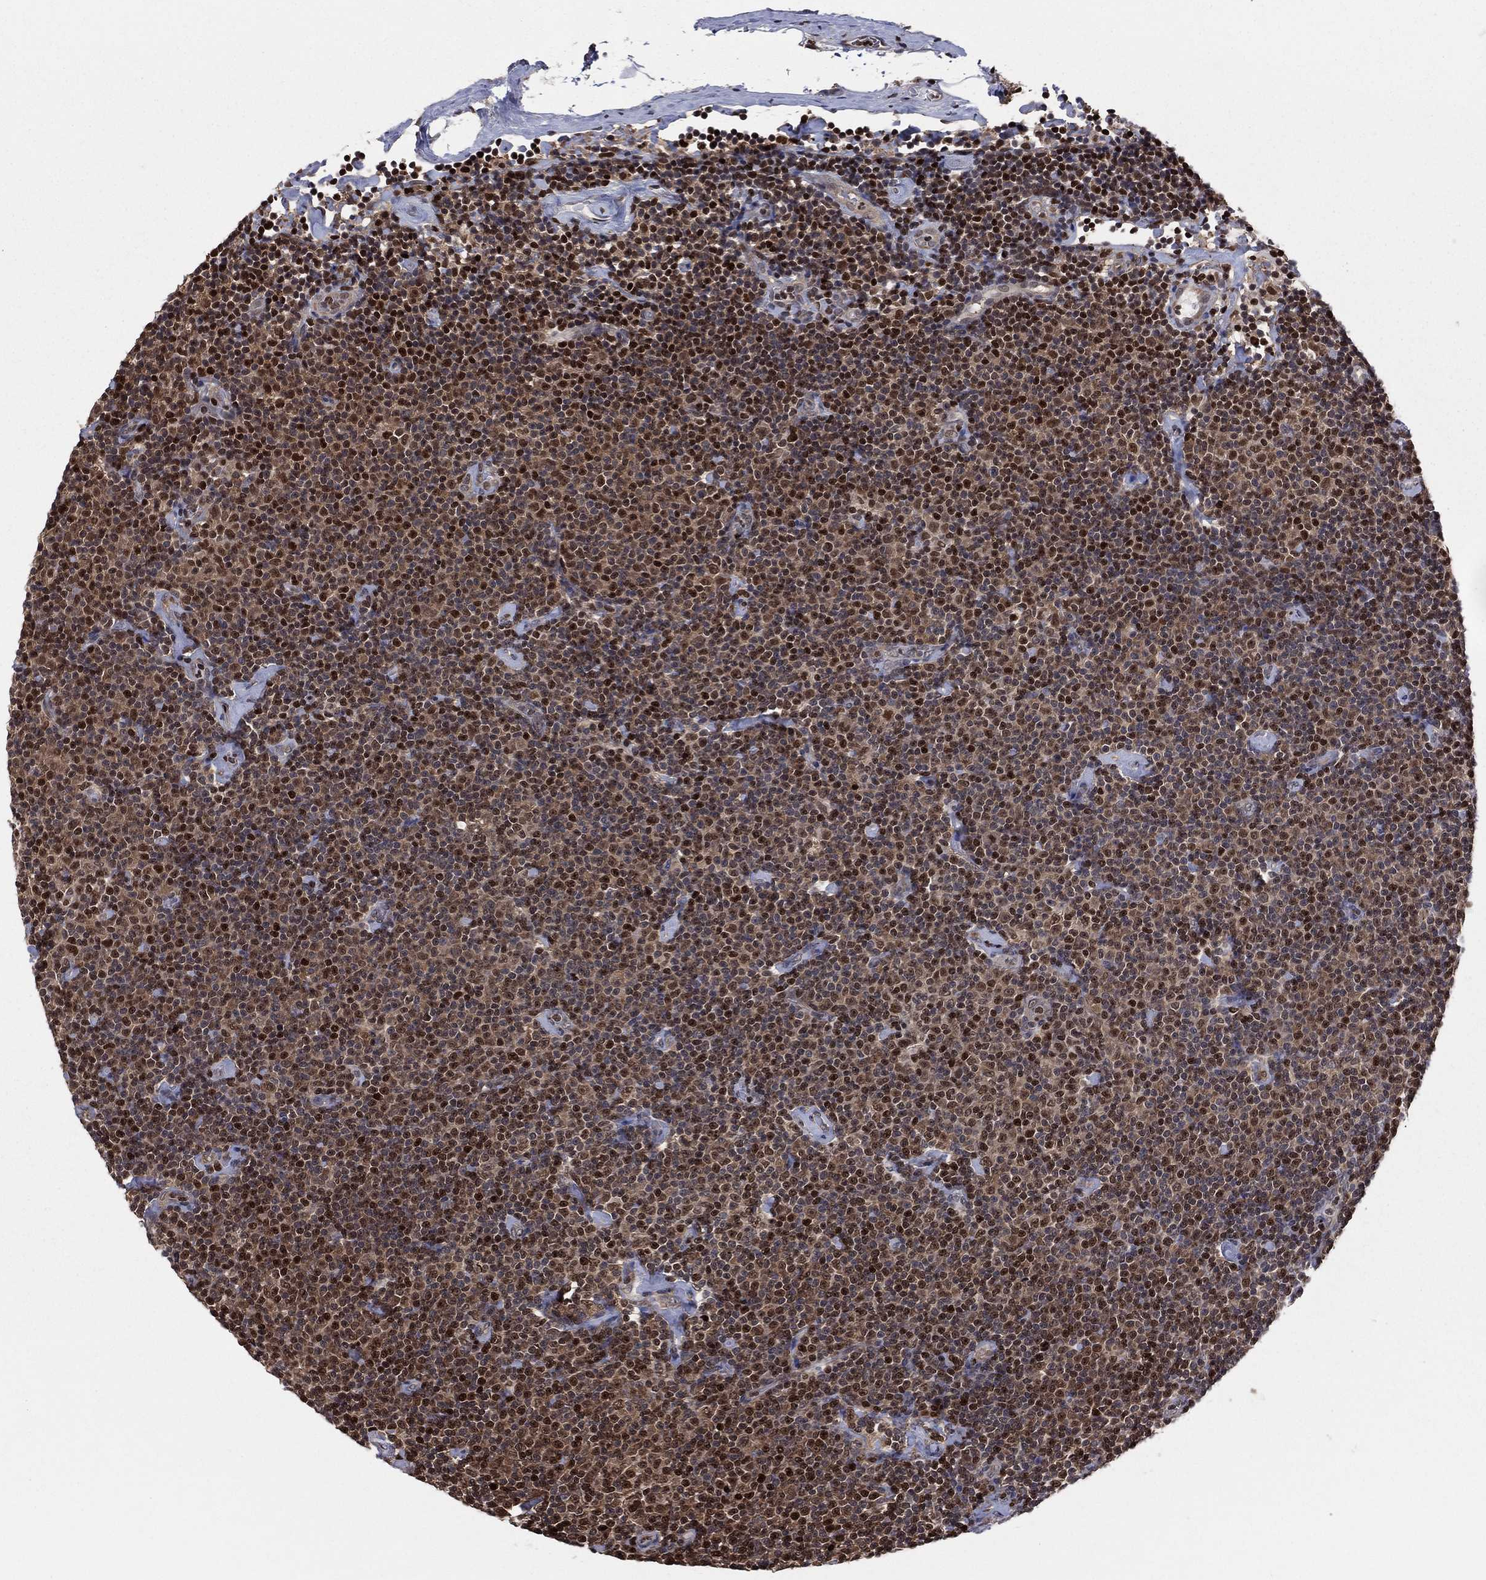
{"staining": {"intensity": "strong", "quantity": "25%-75%", "location": "cytoplasmic/membranous,nuclear"}, "tissue": "lymphoma", "cell_type": "Tumor cells", "image_type": "cancer", "snomed": [{"axis": "morphology", "description": "Malignant lymphoma, non-Hodgkin's type, Low grade"}, {"axis": "topography", "description": "Lymph node"}], "caption": "Protein expression analysis of low-grade malignant lymphoma, non-Hodgkin's type exhibits strong cytoplasmic/membranous and nuclear expression in about 25%-75% of tumor cells. Immunohistochemistry stains the protein in brown and the nuclei are stained blue.", "gene": "PSMA1", "patient": {"sex": "male", "age": 81}}